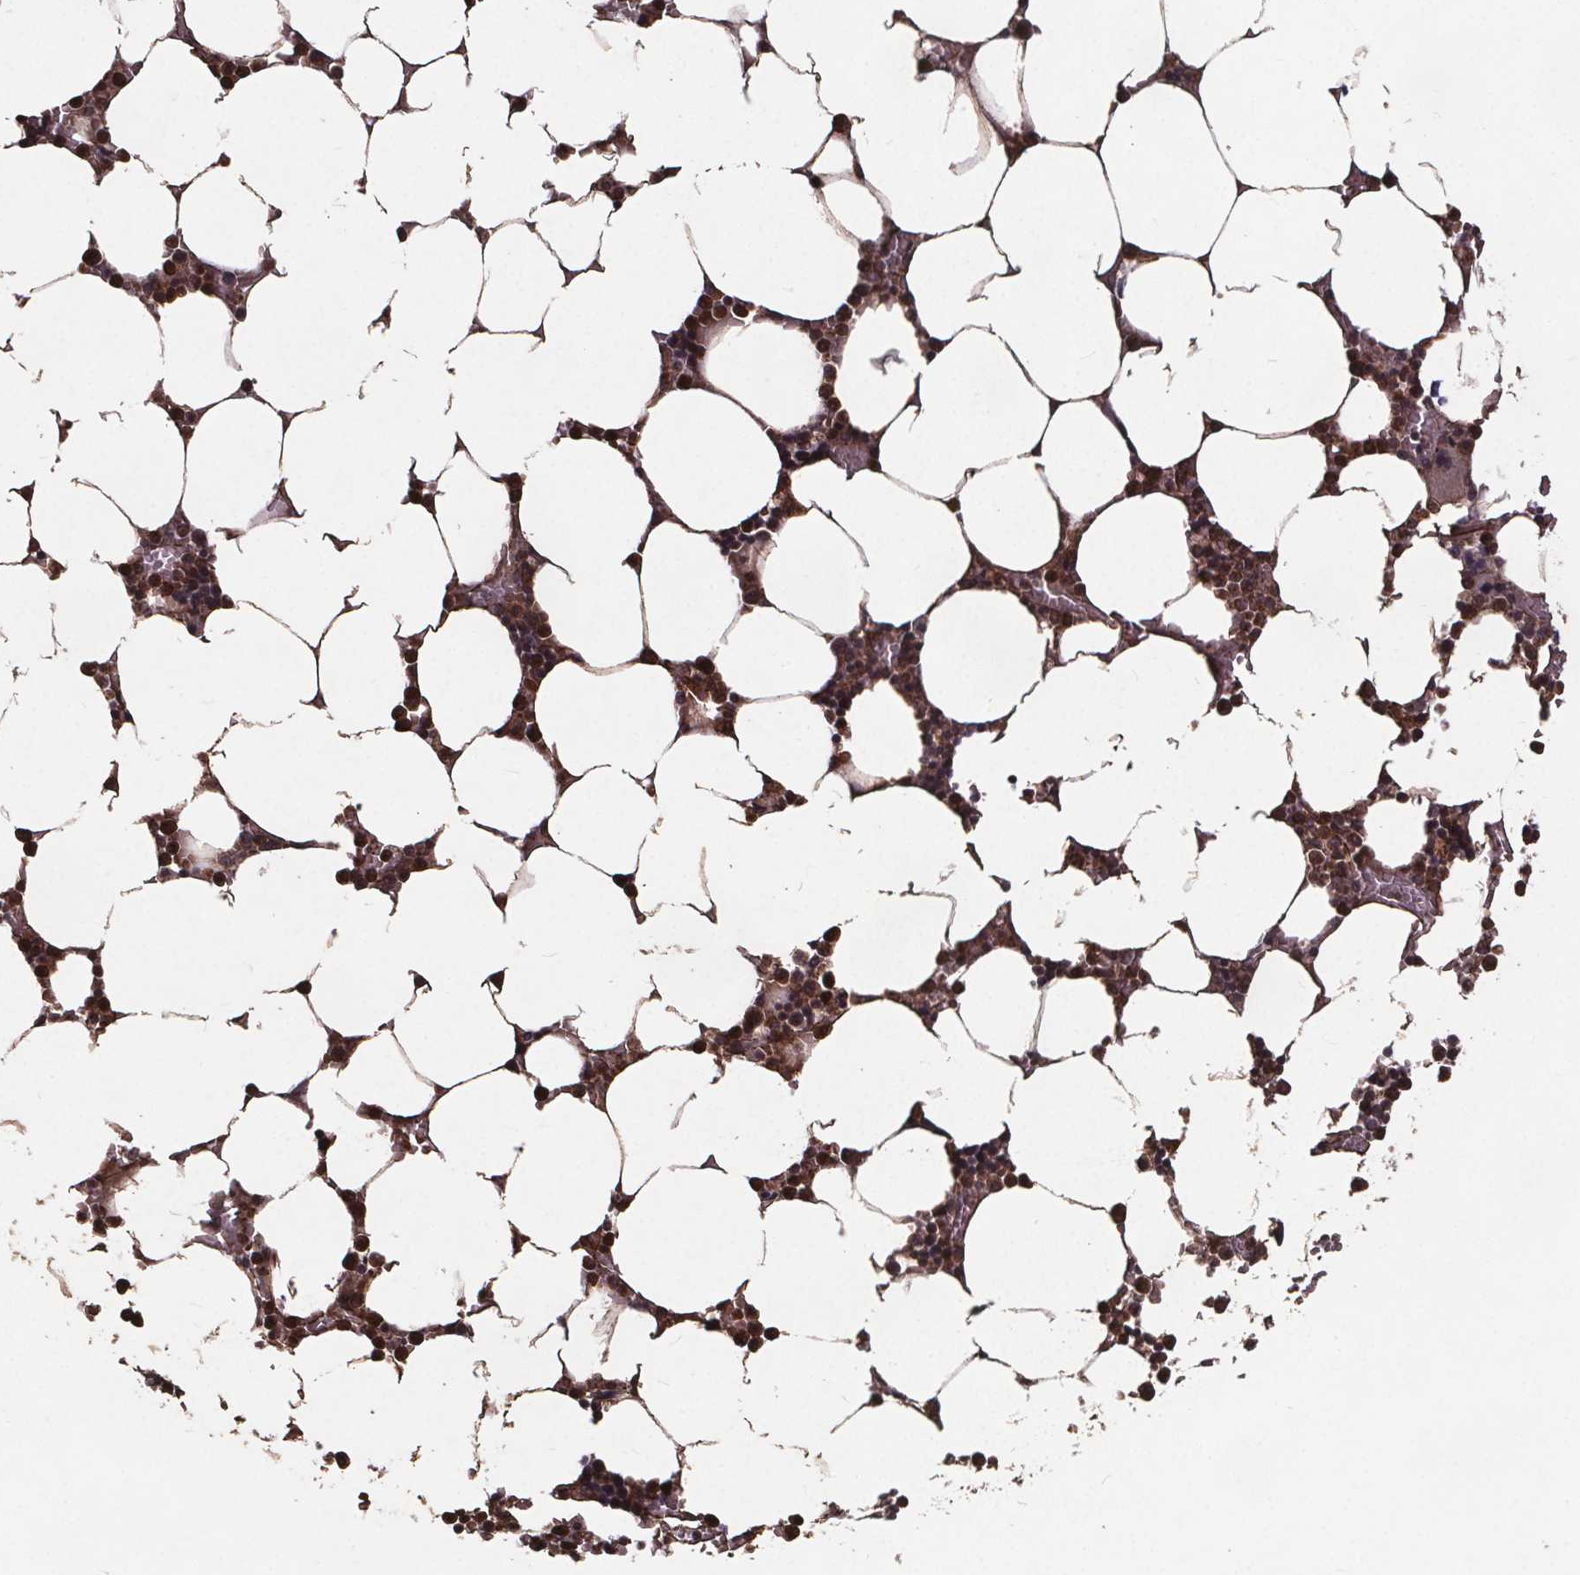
{"staining": {"intensity": "moderate", "quantity": "25%-75%", "location": "cytoplasmic/membranous,nuclear"}, "tissue": "bone marrow", "cell_type": "Hematopoietic cells", "image_type": "normal", "snomed": [{"axis": "morphology", "description": "Normal tissue, NOS"}, {"axis": "topography", "description": "Bone marrow"}], "caption": "Normal bone marrow reveals moderate cytoplasmic/membranous,nuclear staining in approximately 25%-75% of hematopoietic cells, visualized by immunohistochemistry.", "gene": "GPX3", "patient": {"sex": "female", "age": 52}}